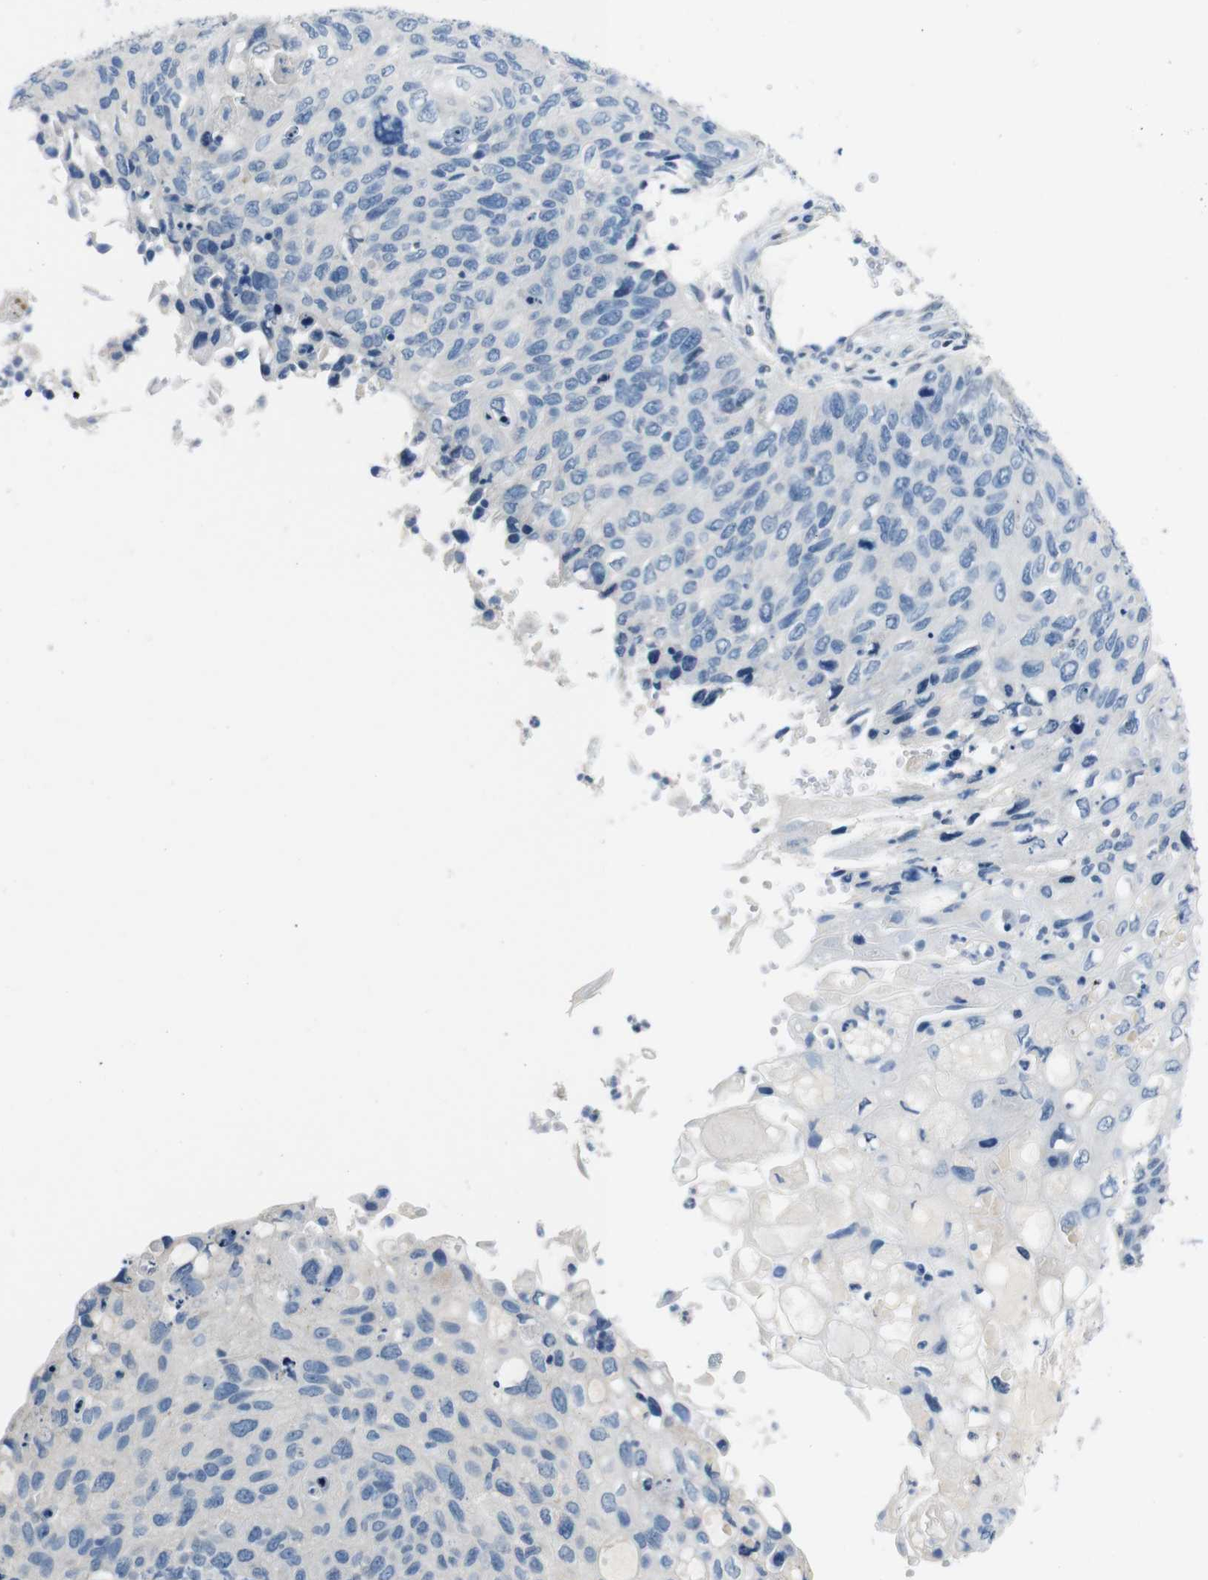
{"staining": {"intensity": "negative", "quantity": "none", "location": "none"}, "tissue": "cervical cancer", "cell_type": "Tumor cells", "image_type": "cancer", "snomed": [{"axis": "morphology", "description": "Squamous cell carcinoma, NOS"}, {"axis": "topography", "description": "Cervix"}], "caption": "Immunohistochemical staining of squamous cell carcinoma (cervical) reveals no significant expression in tumor cells.", "gene": "HRH2", "patient": {"sex": "female", "age": 70}}